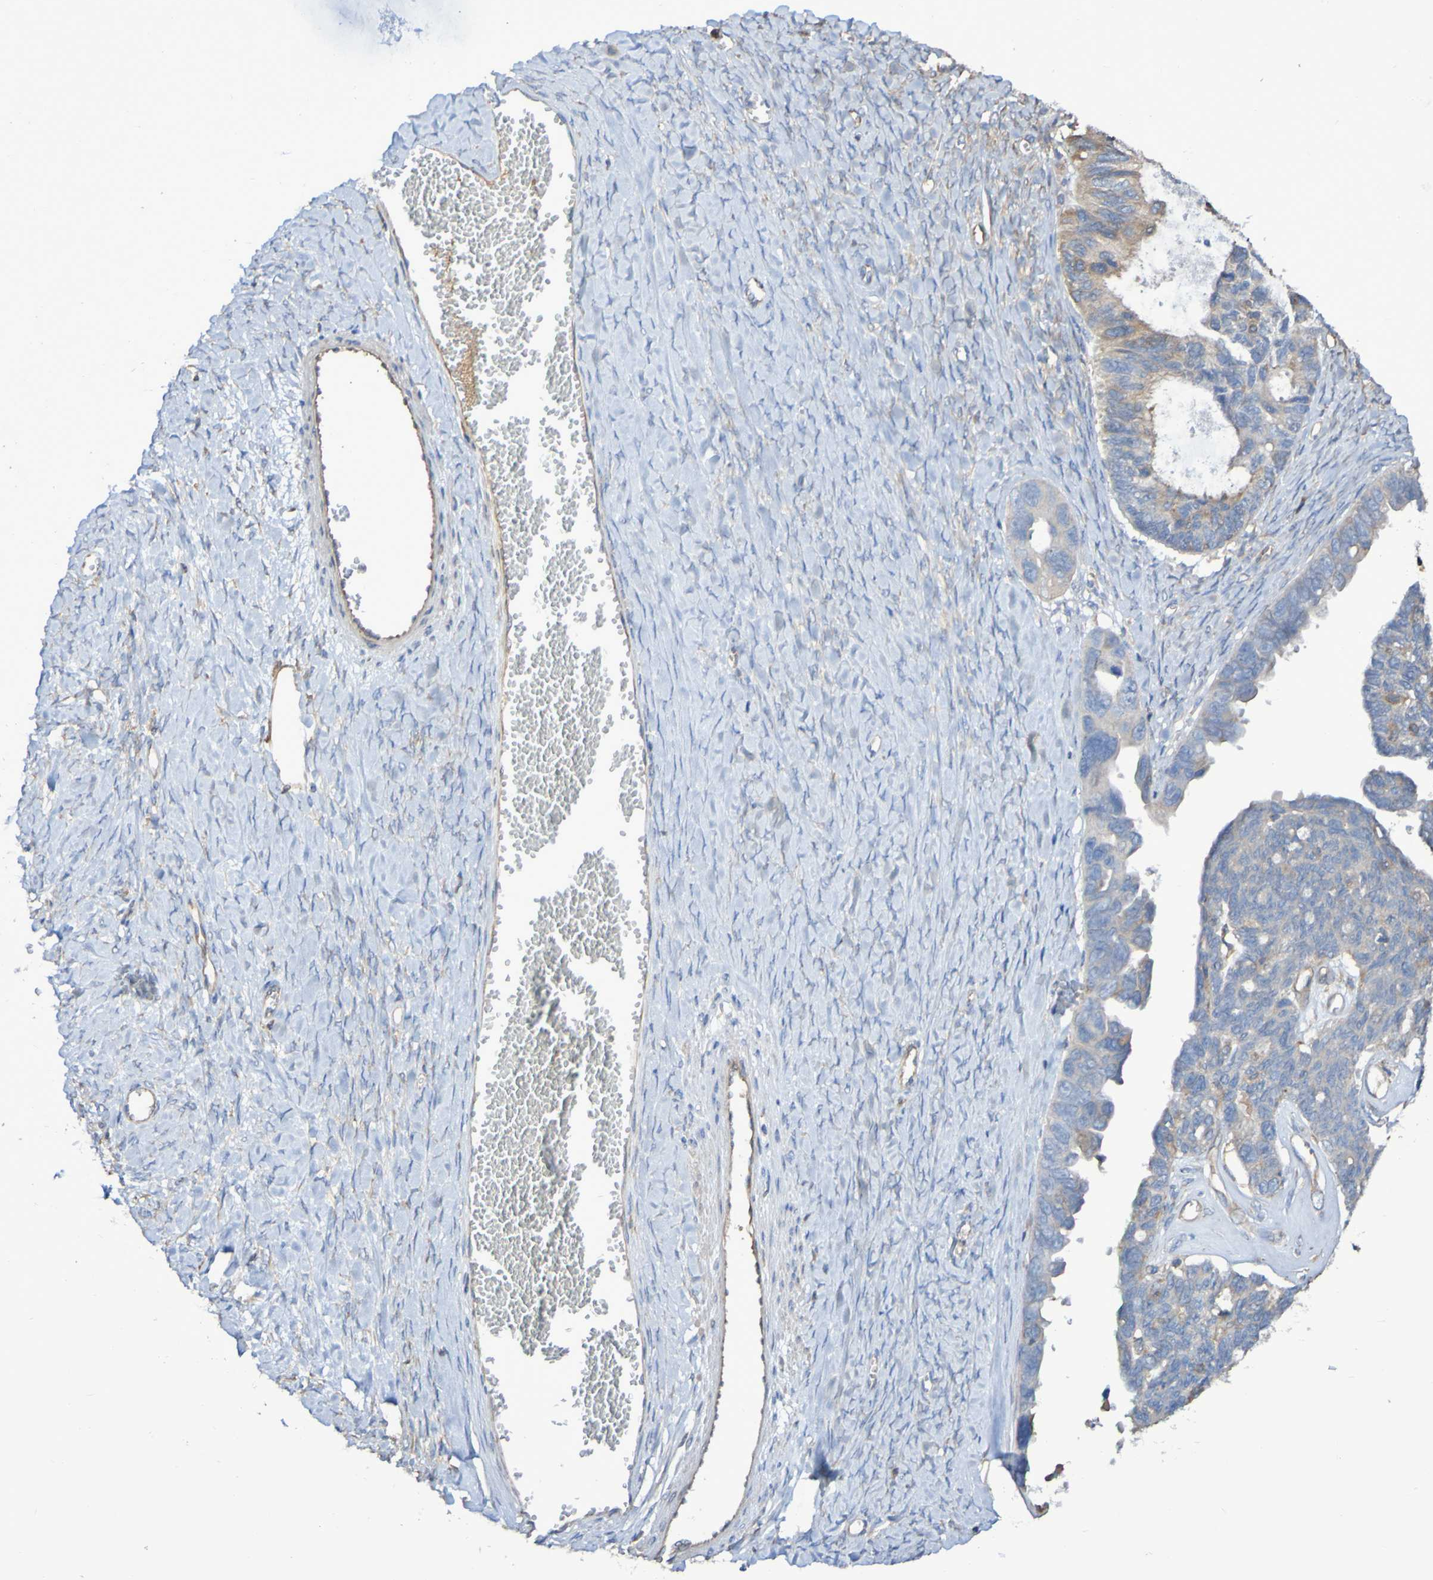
{"staining": {"intensity": "weak", "quantity": "<25%", "location": "cytoplasmic/membranous"}, "tissue": "ovarian cancer", "cell_type": "Tumor cells", "image_type": "cancer", "snomed": [{"axis": "morphology", "description": "Cystadenocarcinoma, serous, NOS"}, {"axis": "topography", "description": "Ovary"}], "caption": "Immunohistochemistry (IHC) histopathology image of human serous cystadenocarcinoma (ovarian) stained for a protein (brown), which reveals no staining in tumor cells. (Immunohistochemistry, brightfield microscopy, high magnification).", "gene": "SYNJ1", "patient": {"sex": "female", "age": 79}}